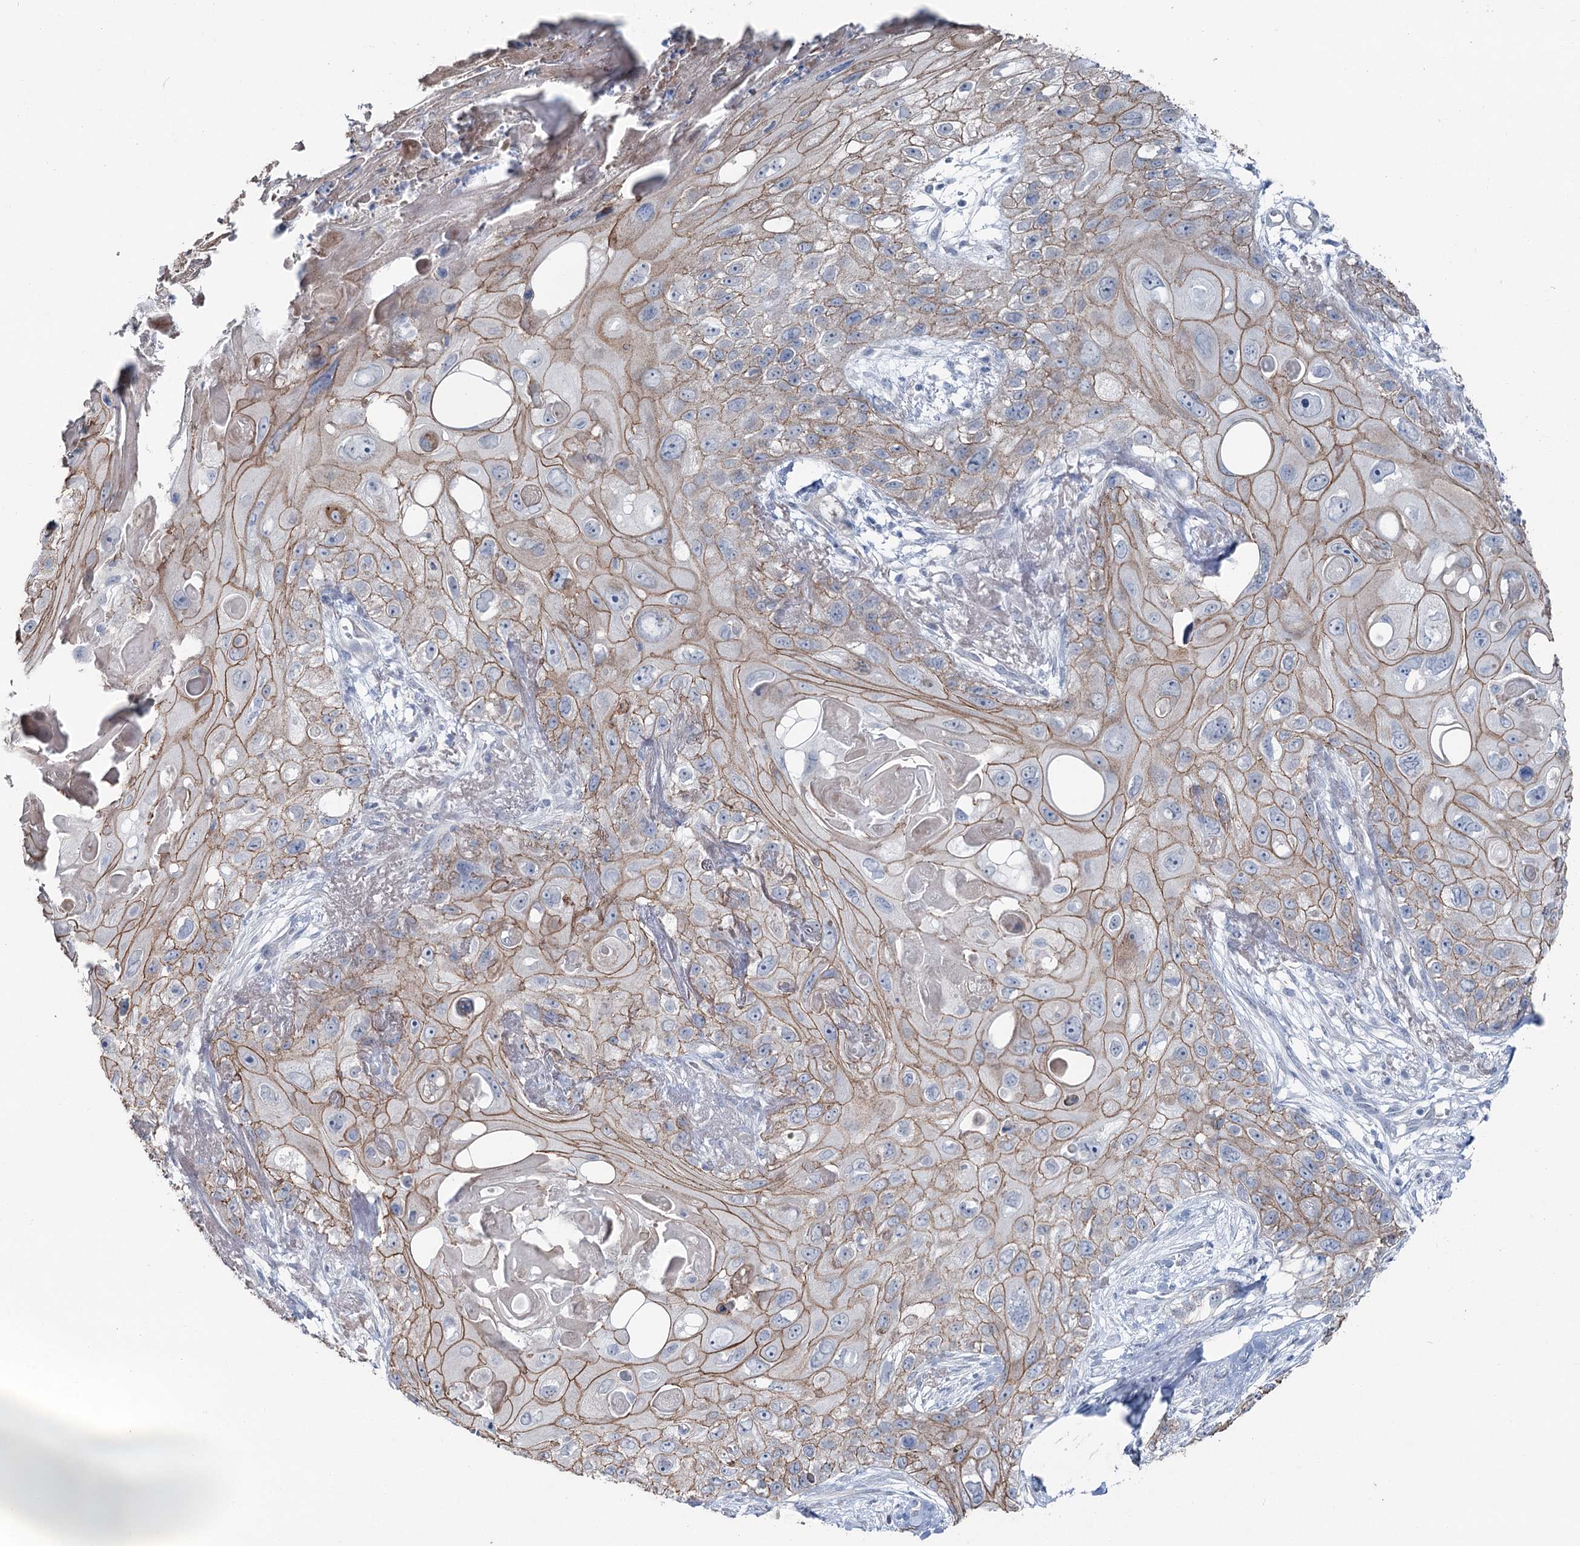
{"staining": {"intensity": "moderate", "quantity": ">75%", "location": "cytoplasmic/membranous"}, "tissue": "skin cancer", "cell_type": "Tumor cells", "image_type": "cancer", "snomed": [{"axis": "morphology", "description": "Normal tissue, NOS"}, {"axis": "morphology", "description": "Squamous cell carcinoma, NOS"}, {"axis": "topography", "description": "Skin"}], "caption": "This photomicrograph displays skin cancer (squamous cell carcinoma) stained with IHC to label a protein in brown. The cytoplasmic/membranous of tumor cells show moderate positivity for the protein. Nuclei are counter-stained blue.", "gene": "FAM120B", "patient": {"sex": "male", "age": 72}}